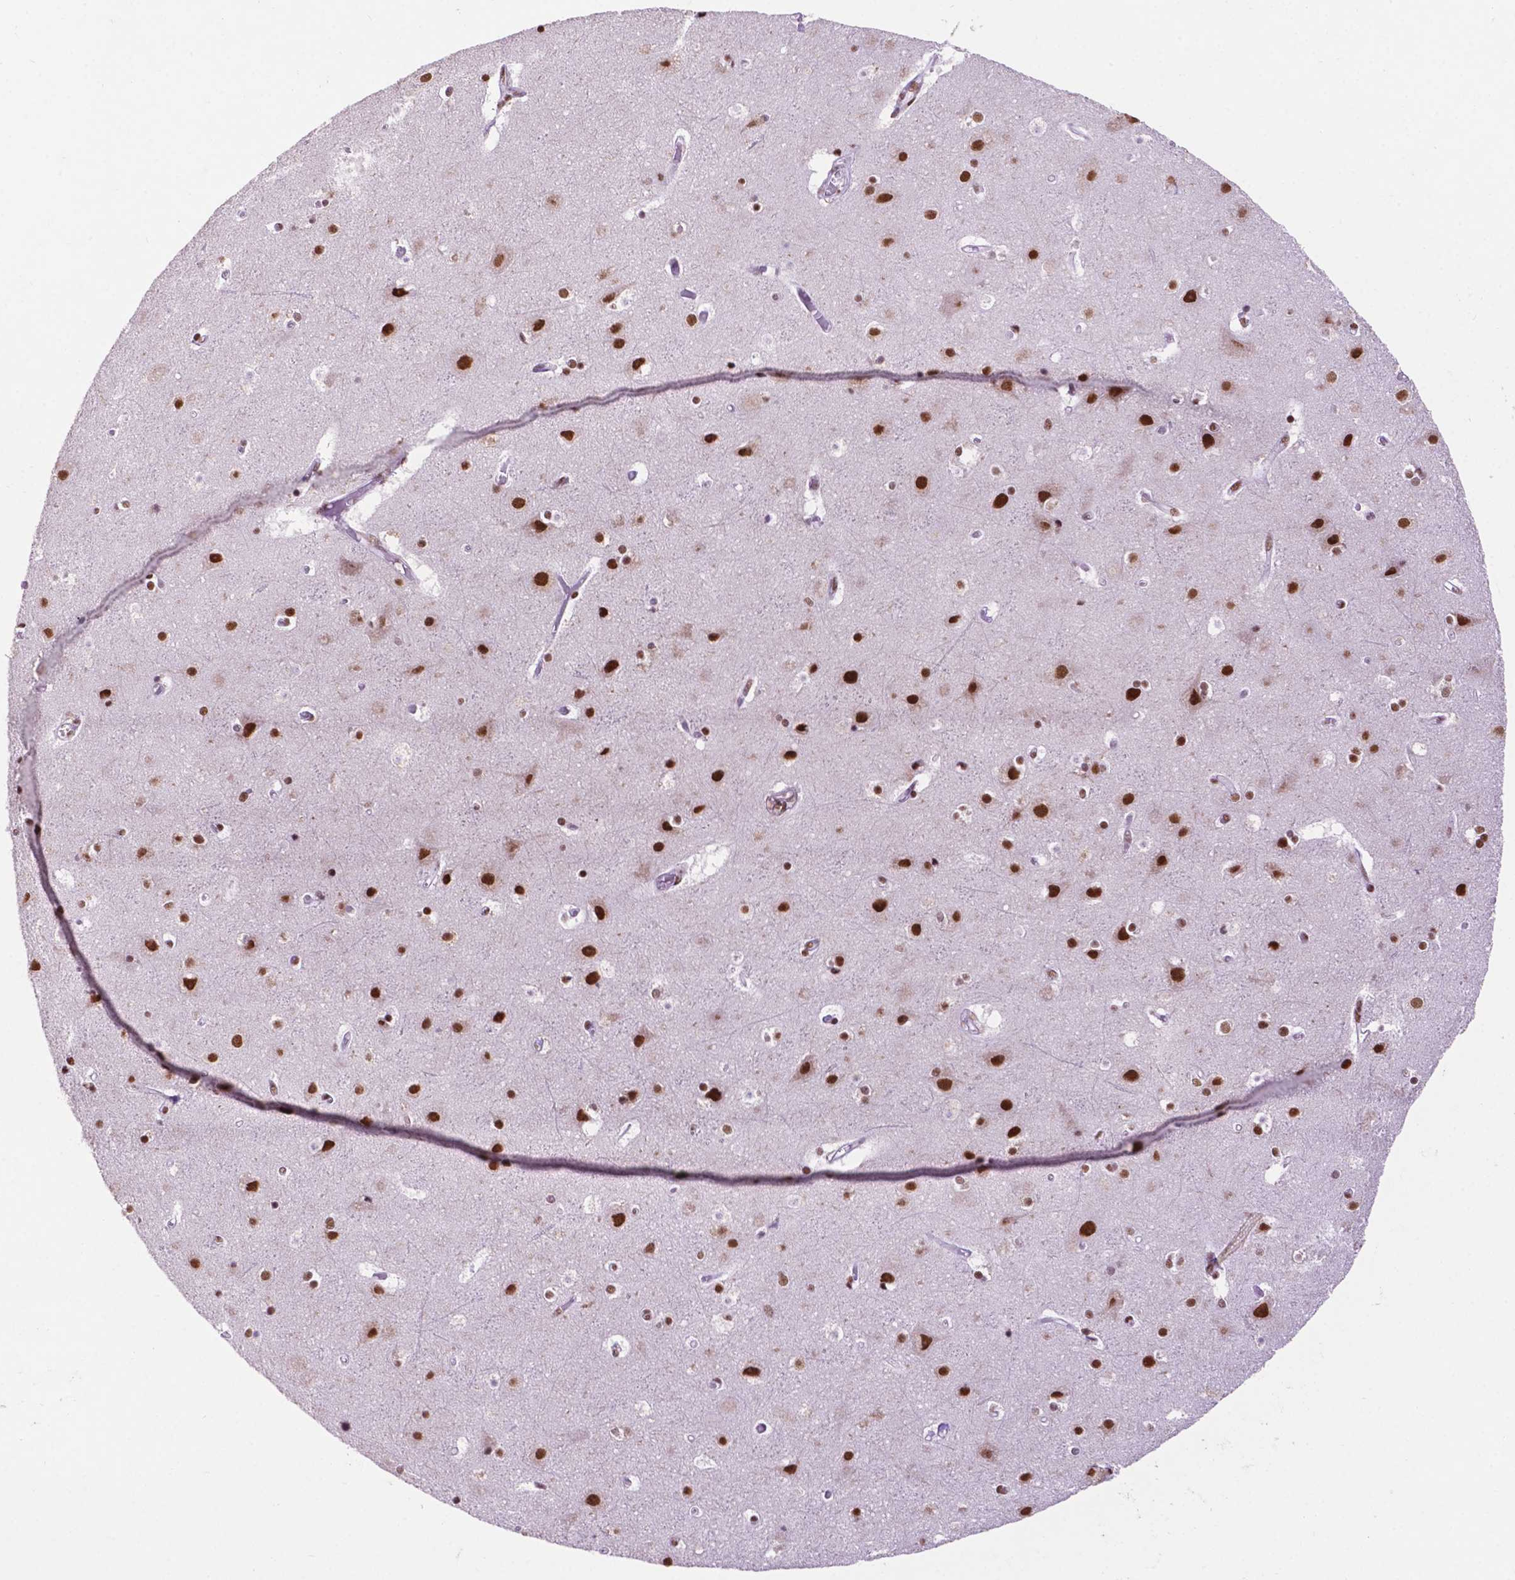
{"staining": {"intensity": "moderate", "quantity": "25%-75%", "location": "nuclear"}, "tissue": "cerebral cortex", "cell_type": "Endothelial cells", "image_type": "normal", "snomed": [{"axis": "morphology", "description": "Normal tissue, NOS"}, {"axis": "topography", "description": "Cerebral cortex"}], "caption": "Immunohistochemical staining of benign cerebral cortex demonstrates medium levels of moderate nuclear positivity in approximately 25%-75% of endothelial cells.", "gene": "CCAR2", "patient": {"sex": "female", "age": 52}}